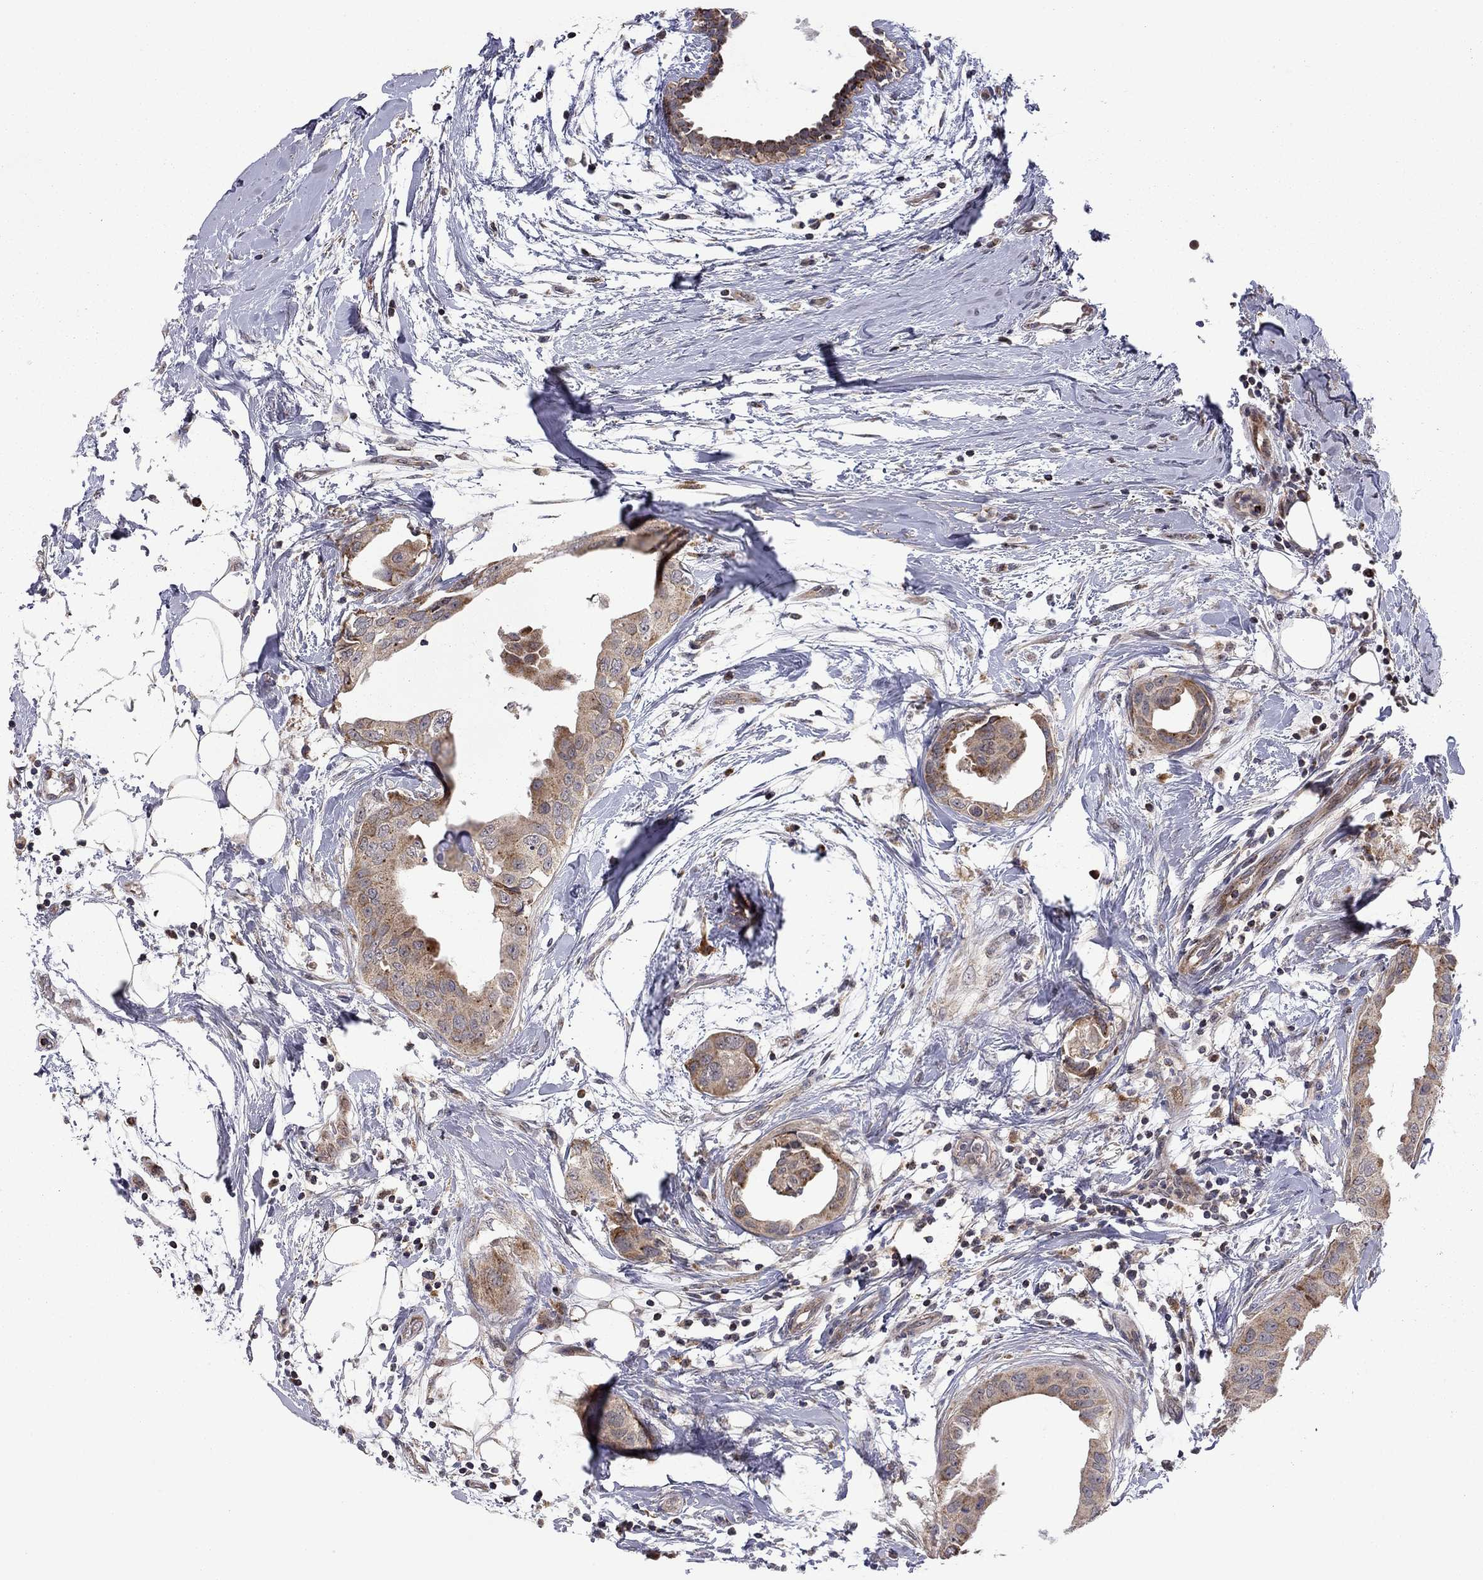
{"staining": {"intensity": "moderate", "quantity": "<25%", "location": "cytoplasmic/membranous"}, "tissue": "breast cancer", "cell_type": "Tumor cells", "image_type": "cancer", "snomed": [{"axis": "morphology", "description": "Normal tissue, NOS"}, {"axis": "morphology", "description": "Duct carcinoma"}, {"axis": "topography", "description": "Breast"}], "caption": "Immunohistochemistry (IHC) staining of infiltrating ductal carcinoma (breast), which exhibits low levels of moderate cytoplasmic/membranous staining in approximately <25% of tumor cells indicating moderate cytoplasmic/membranous protein staining. The staining was performed using DAB (brown) for protein detection and nuclei were counterstained in hematoxylin (blue).", "gene": "IDS", "patient": {"sex": "female", "age": 40}}